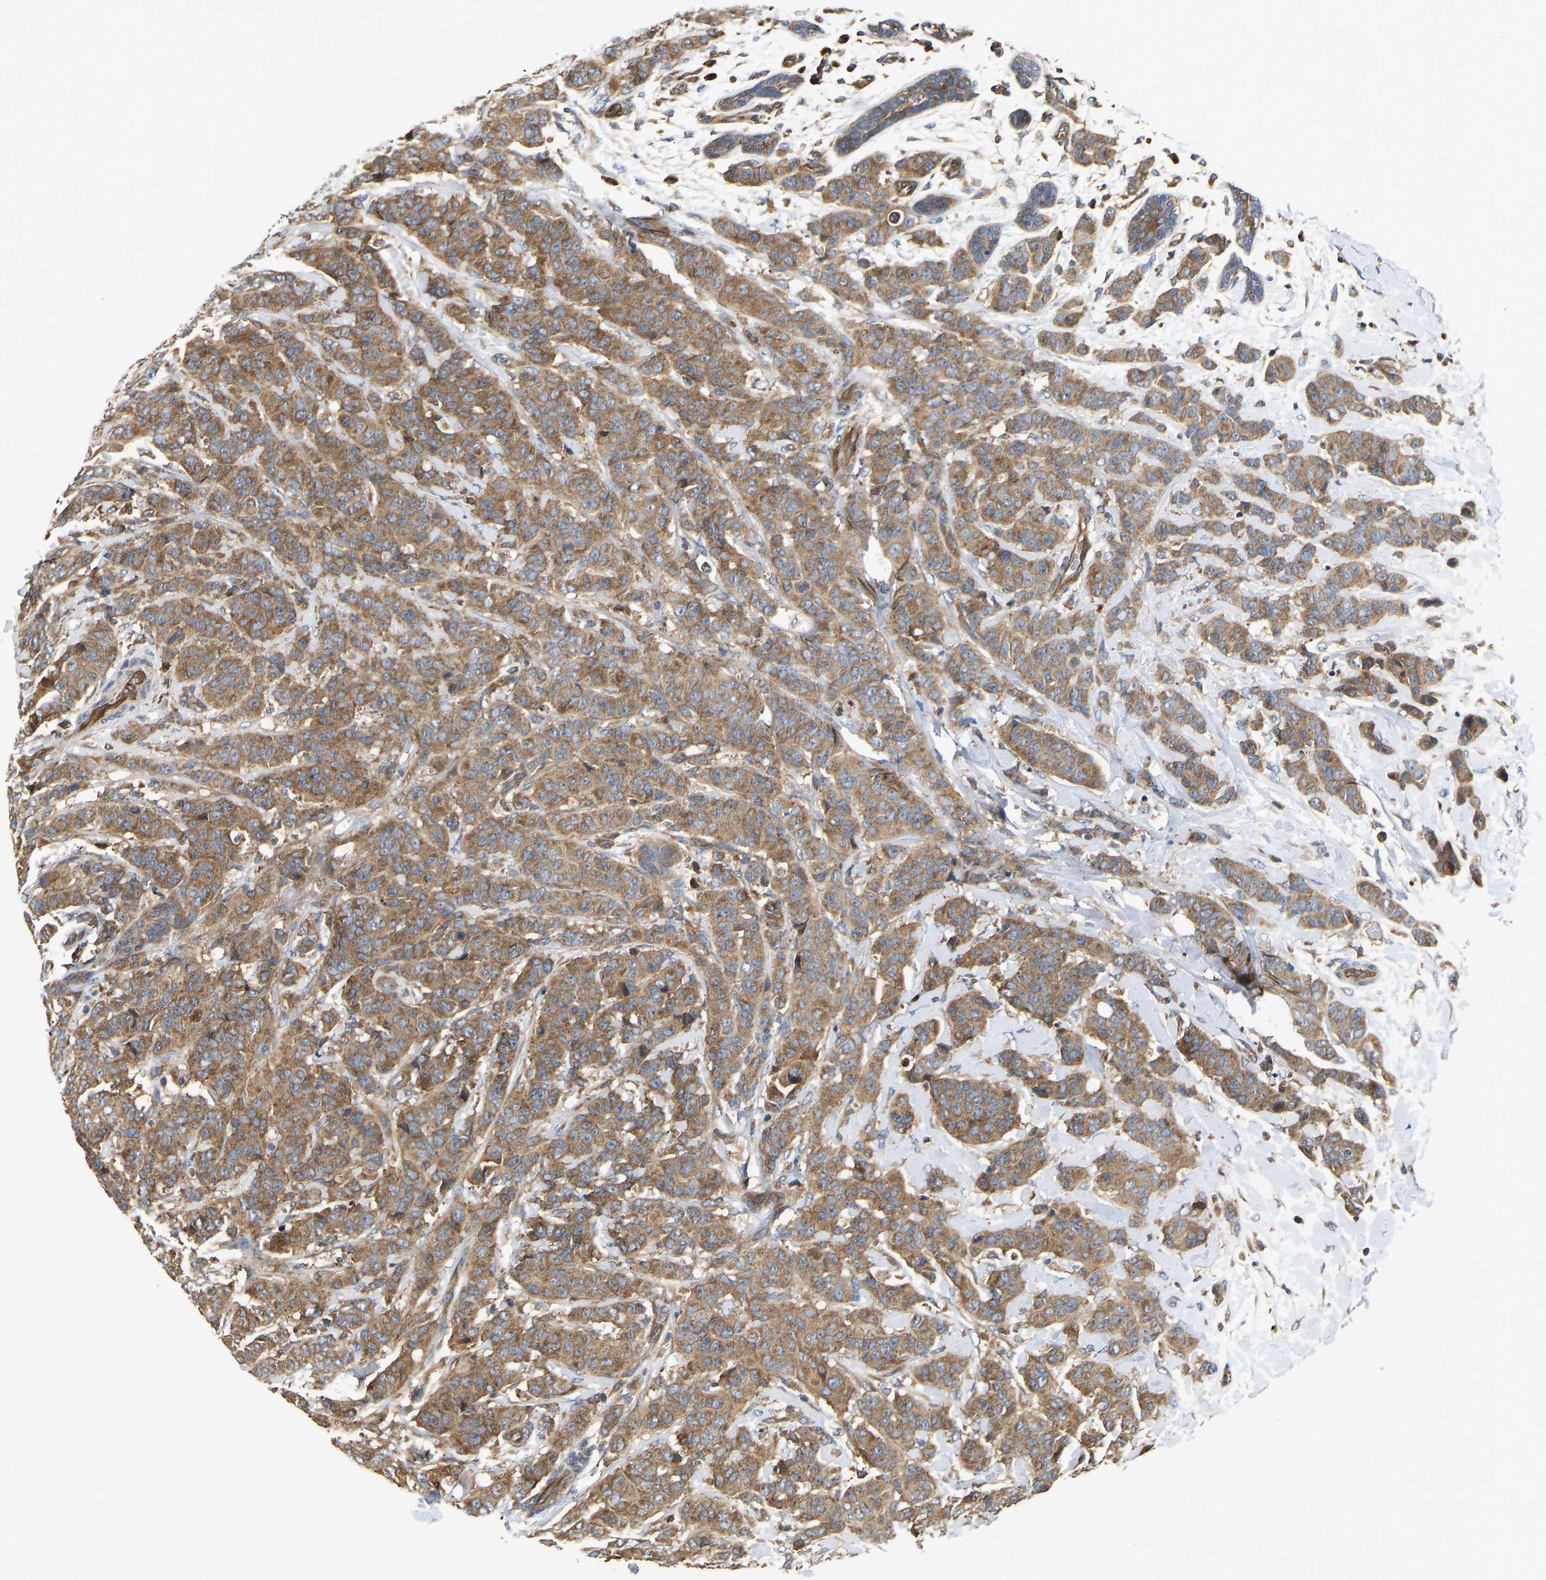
{"staining": {"intensity": "moderate", "quantity": ">75%", "location": "cytoplasmic/membranous"}, "tissue": "breast cancer", "cell_type": "Tumor cells", "image_type": "cancer", "snomed": [{"axis": "morphology", "description": "Normal tissue, NOS"}, {"axis": "morphology", "description": "Duct carcinoma"}, {"axis": "topography", "description": "Breast"}], "caption": "The image exhibits immunohistochemical staining of breast cancer. There is moderate cytoplasmic/membranous positivity is seen in about >75% of tumor cells.", "gene": "FLNB", "patient": {"sex": "female", "age": 40}}